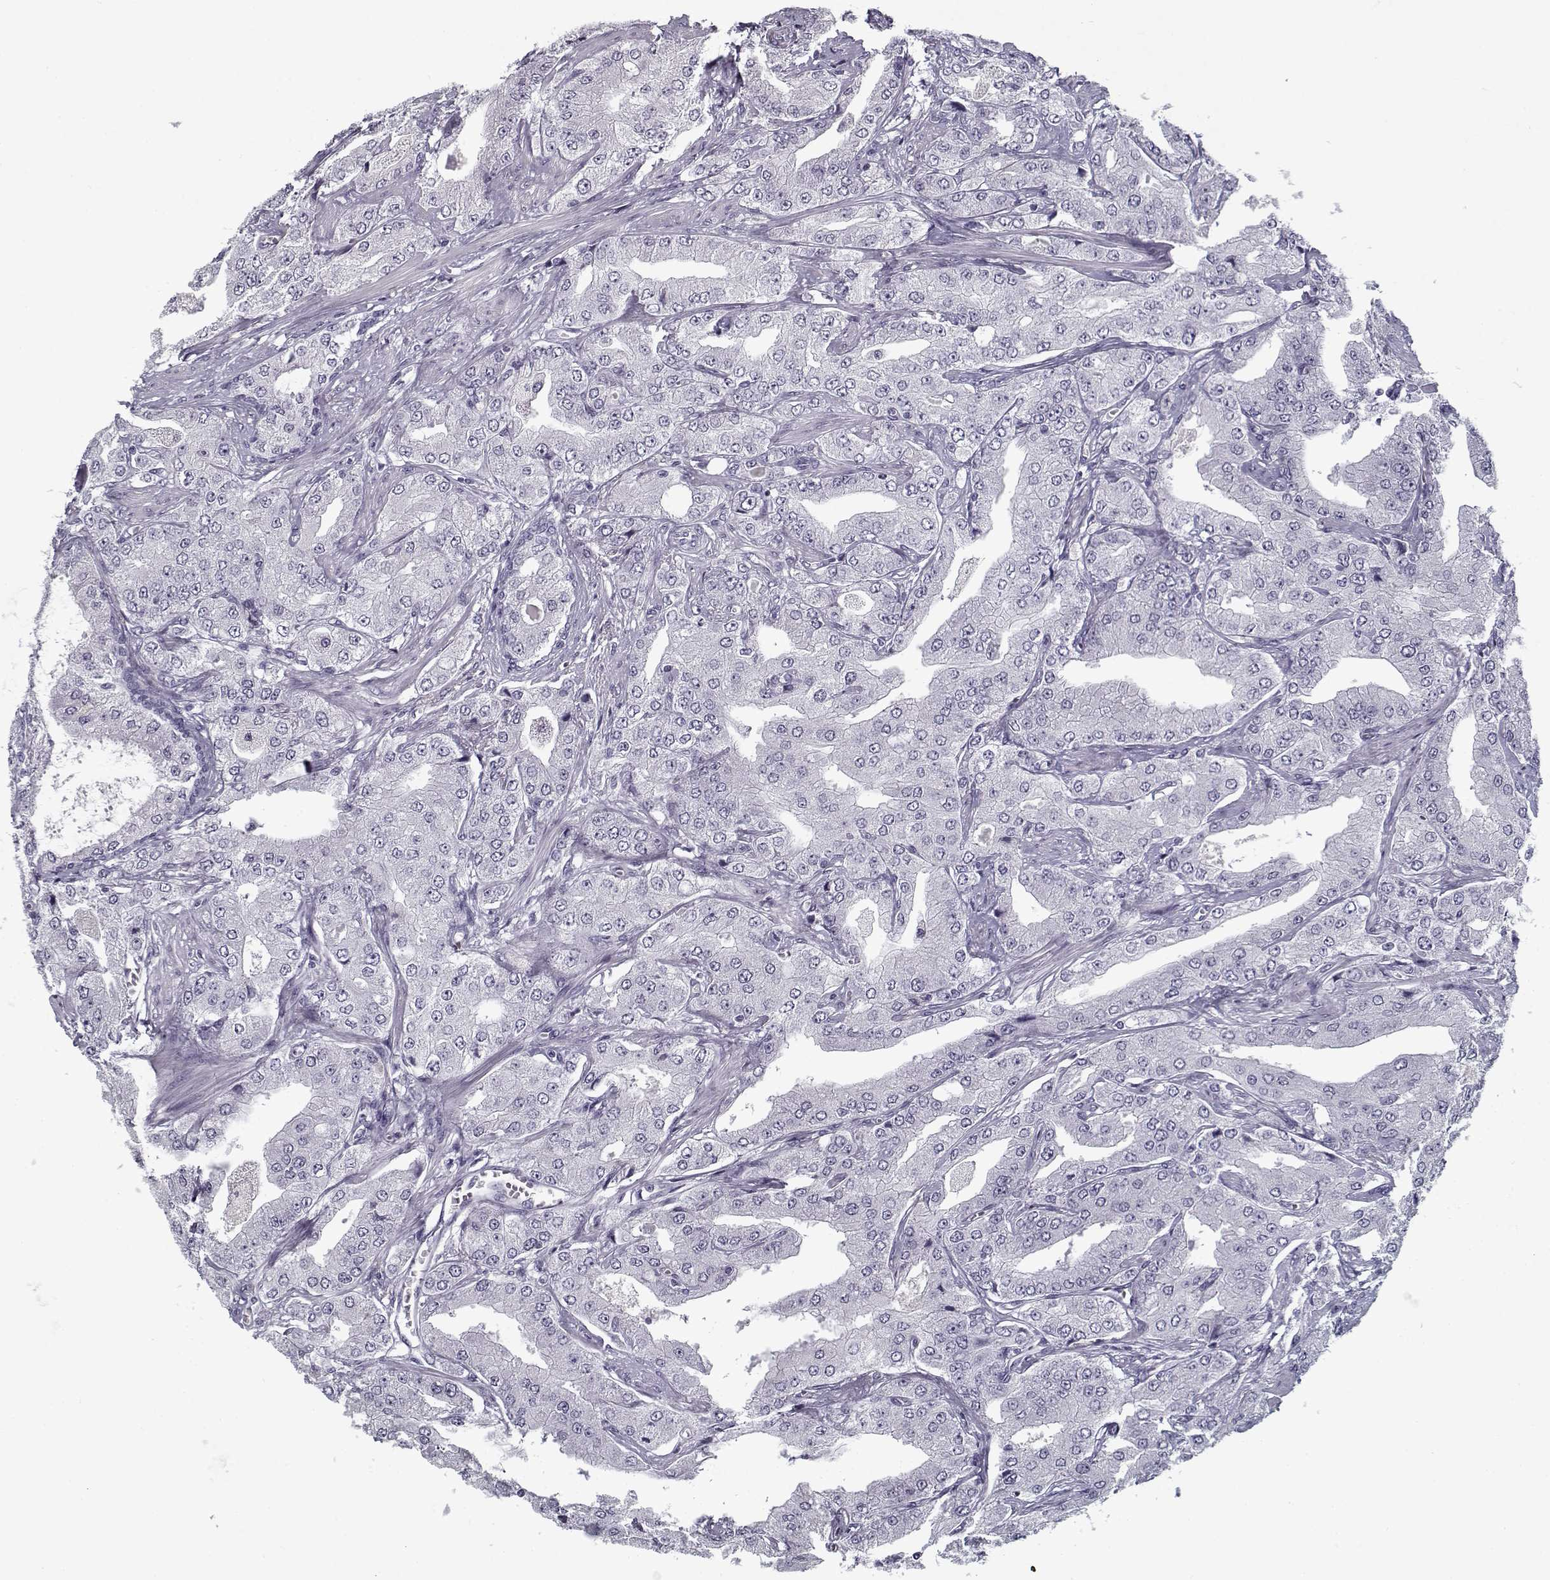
{"staining": {"intensity": "negative", "quantity": "none", "location": "none"}, "tissue": "prostate cancer", "cell_type": "Tumor cells", "image_type": "cancer", "snomed": [{"axis": "morphology", "description": "Adenocarcinoma, Low grade"}, {"axis": "topography", "description": "Prostate"}], "caption": "IHC of human prostate cancer (low-grade adenocarcinoma) reveals no positivity in tumor cells.", "gene": "SPACA9", "patient": {"sex": "male", "age": 60}}